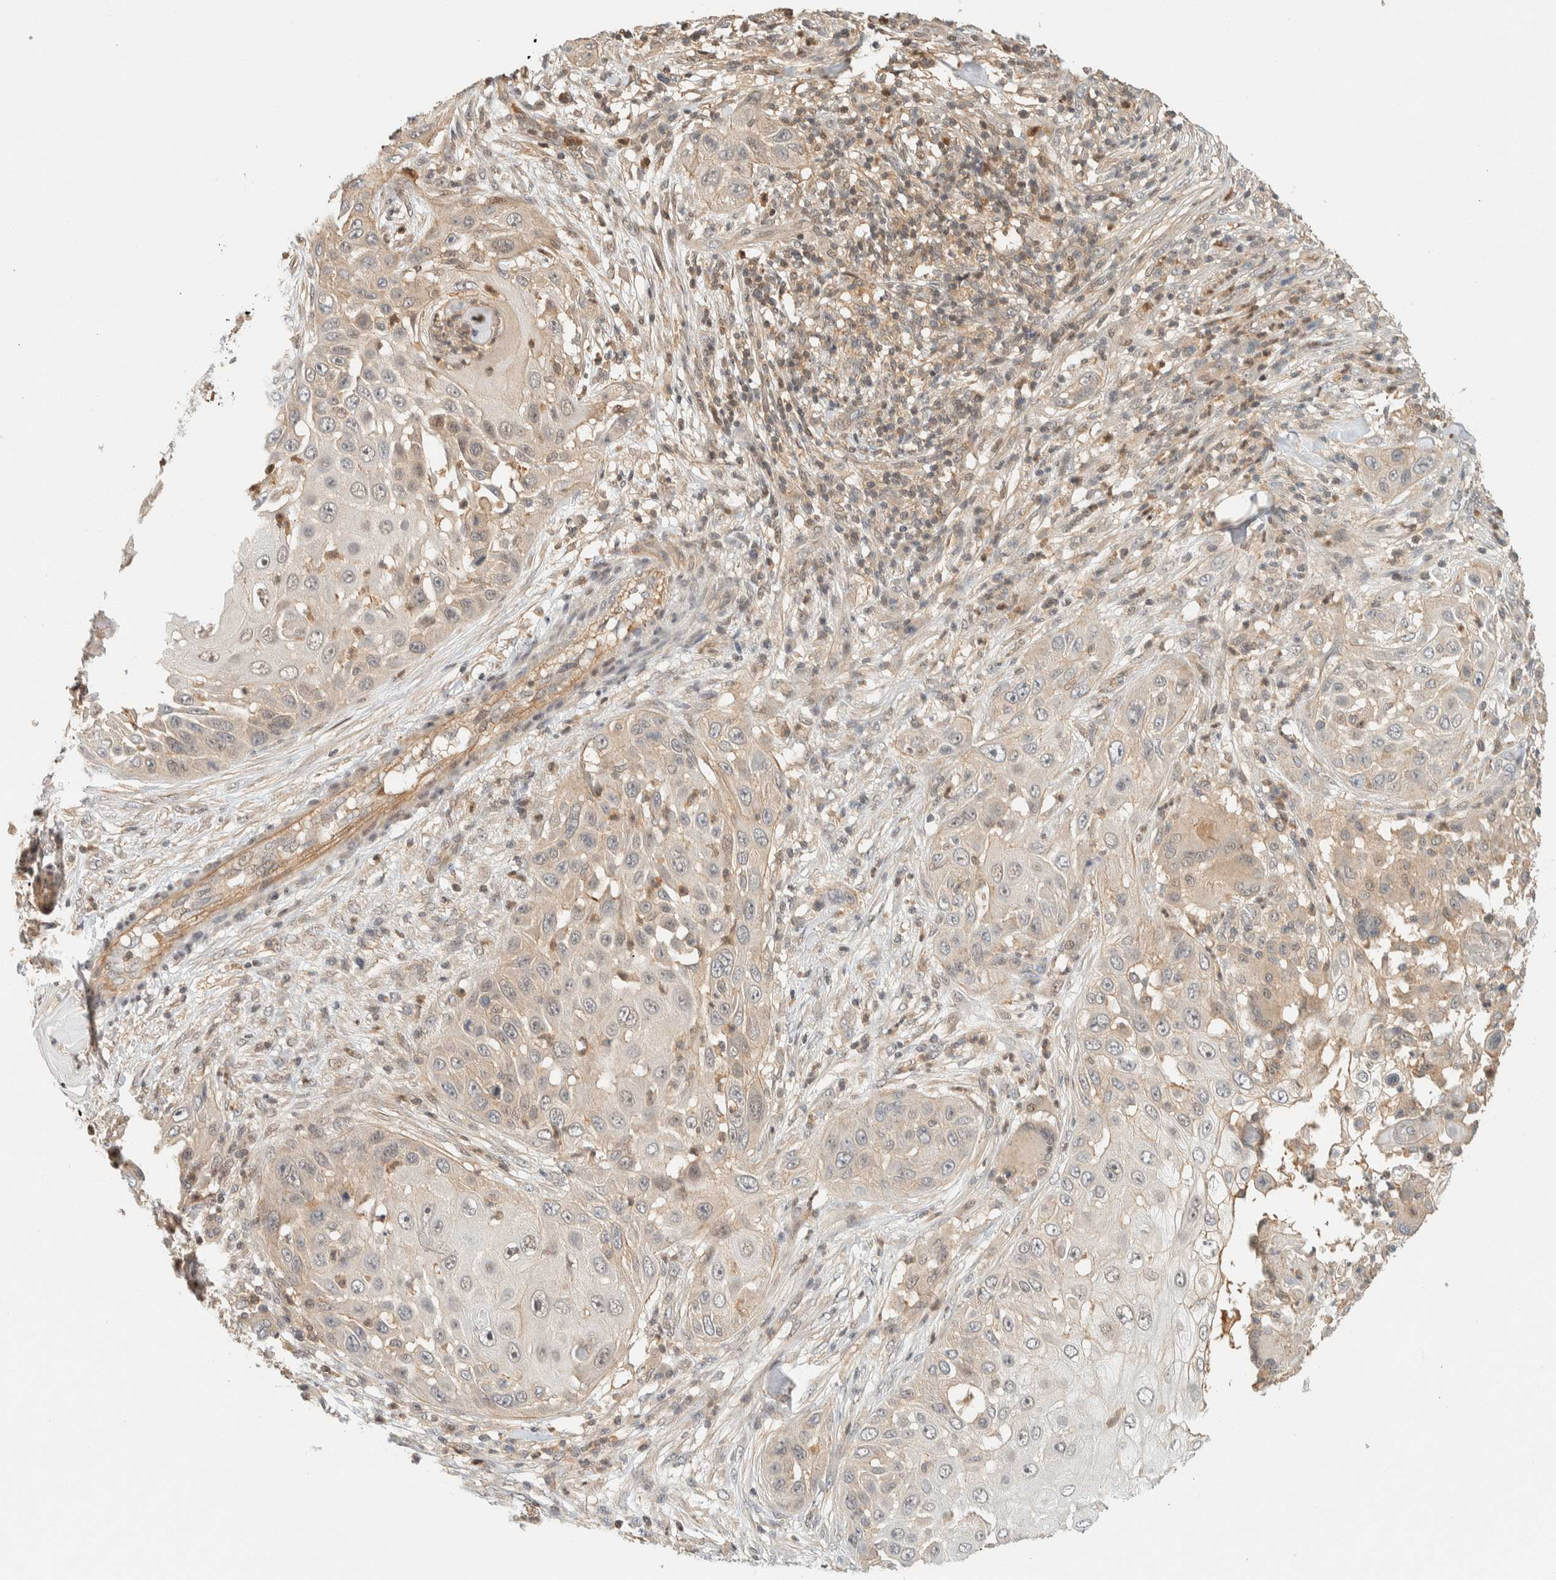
{"staining": {"intensity": "weak", "quantity": "<25%", "location": "cytoplasmic/membranous"}, "tissue": "skin cancer", "cell_type": "Tumor cells", "image_type": "cancer", "snomed": [{"axis": "morphology", "description": "Squamous cell carcinoma, NOS"}, {"axis": "topography", "description": "Skin"}], "caption": "Histopathology image shows no protein staining in tumor cells of skin cancer (squamous cell carcinoma) tissue.", "gene": "ARFGEF1", "patient": {"sex": "female", "age": 44}}